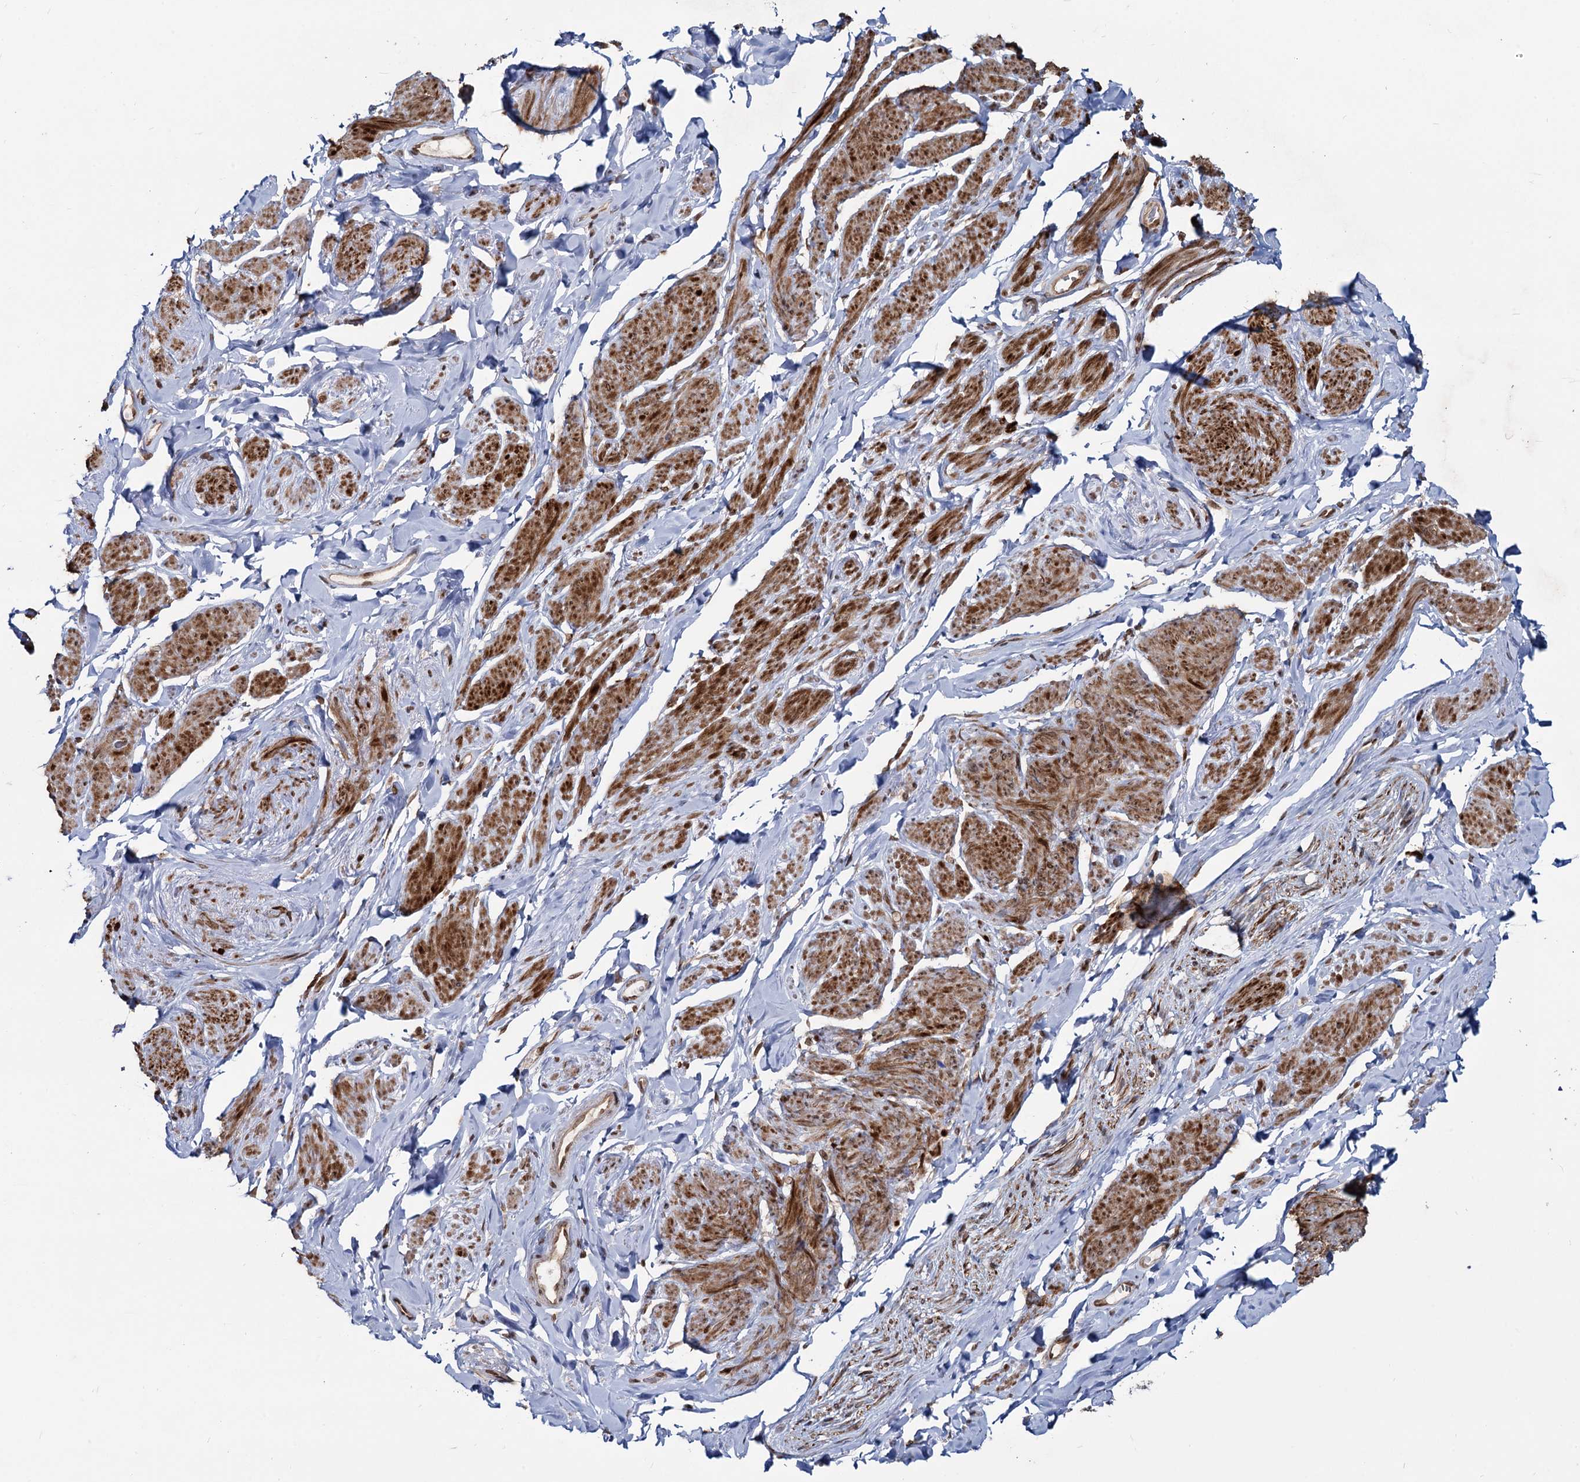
{"staining": {"intensity": "strong", "quantity": "25%-75%", "location": "cytoplasmic/membranous,nuclear"}, "tissue": "smooth muscle", "cell_type": "Smooth muscle cells", "image_type": "normal", "snomed": [{"axis": "morphology", "description": "Normal tissue, NOS"}, {"axis": "topography", "description": "Smooth muscle"}, {"axis": "topography", "description": "Peripheral nerve tissue"}], "caption": "Immunohistochemical staining of unremarkable smooth muscle shows strong cytoplasmic/membranous,nuclear protein expression in about 25%-75% of smooth muscle cells.", "gene": "RNF6", "patient": {"sex": "male", "age": 69}}